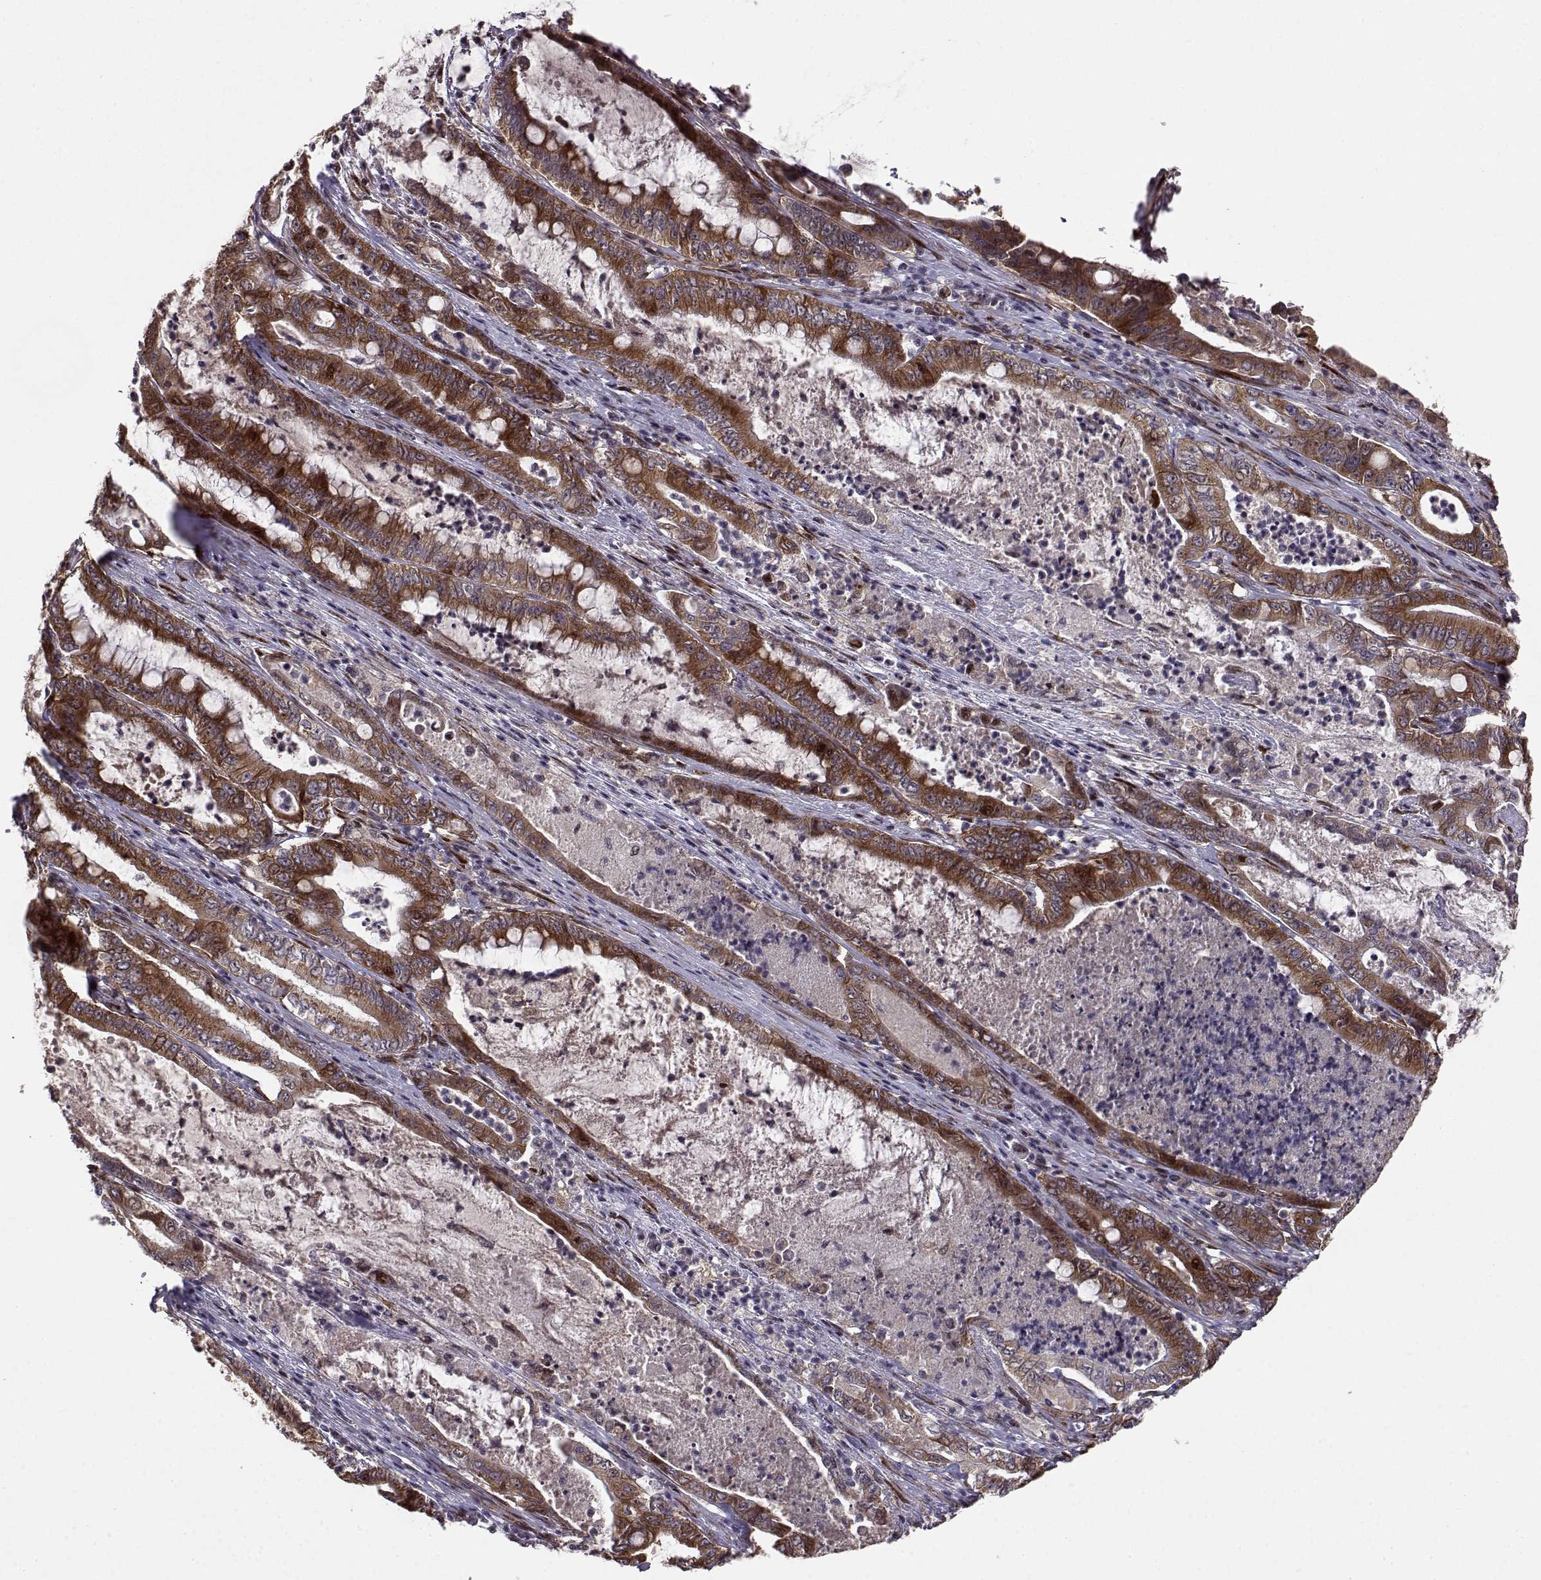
{"staining": {"intensity": "strong", "quantity": ">75%", "location": "cytoplasmic/membranous"}, "tissue": "pancreatic cancer", "cell_type": "Tumor cells", "image_type": "cancer", "snomed": [{"axis": "morphology", "description": "Adenocarcinoma, NOS"}, {"axis": "topography", "description": "Pancreas"}], "caption": "Strong cytoplasmic/membranous protein positivity is seen in approximately >75% of tumor cells in pancreatic adenocarcinoma. Using DAB (3,3'-diaminobenzidine) (brown) and hematoxylin (blue) stains, captured at high magnification using brightfield microscopy.", "gene": "RPL31", "patient": {"sex": "male", "age": 71}}